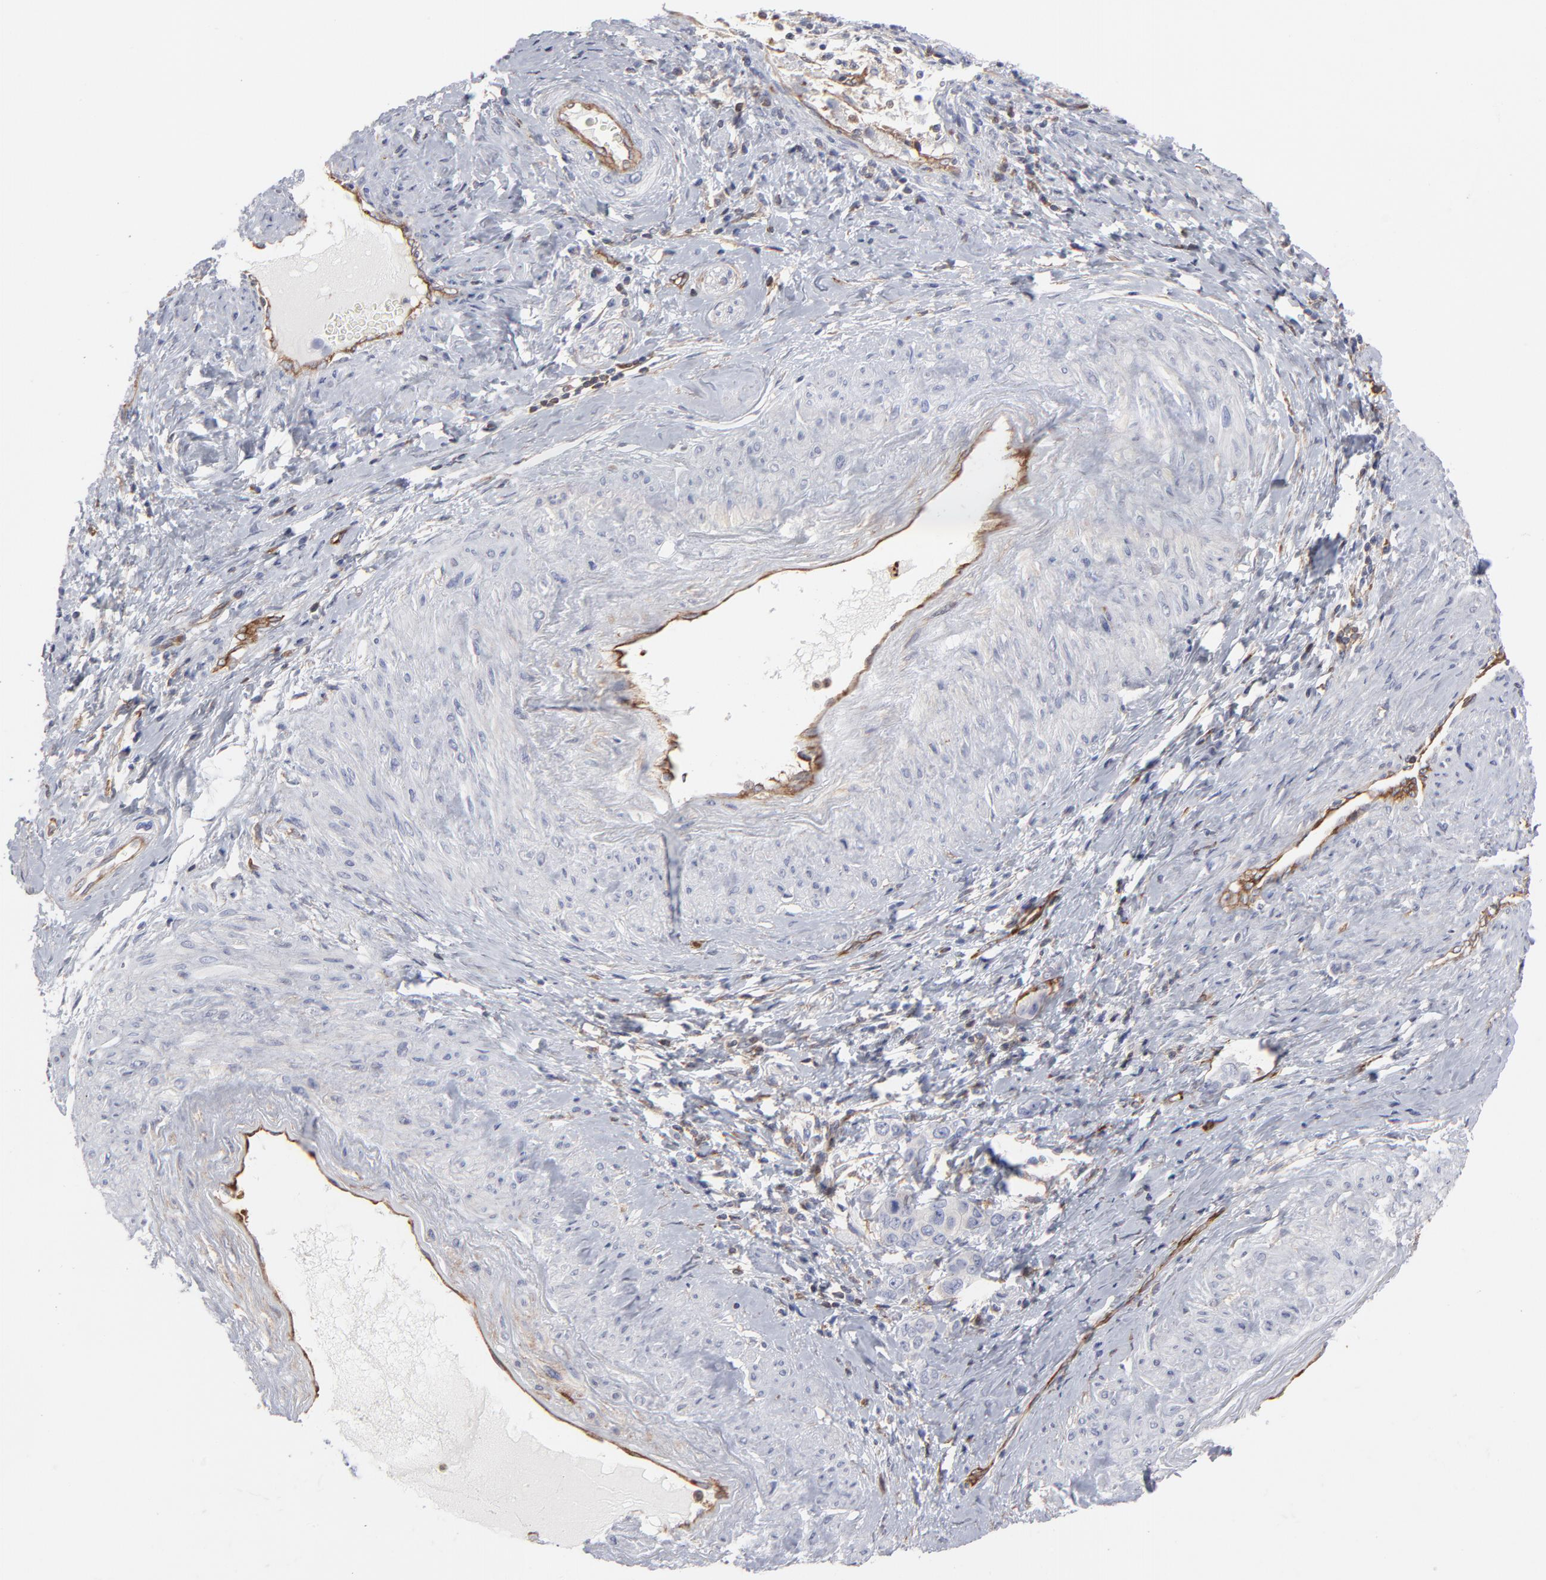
{"staining": {"intensity": "negative", "quantity": "none", "location": "none"}, "tissue": "cervical cancer", "cell_type": "Tumor cells", "image_type": "cancer", "snomed": [{"axis": "morphology", "description": "Squamous cell carcinoma, NOS"}, {"axis": "topography", "description": "Cervix"}], "caption": "This is an immunohistochemistry (IHC) micrograph of squamous cell carcinoma (cervical). There is no expression in tumor cells.", "gene": "PXN", "patient": {"sex": "female", "age": 54}}